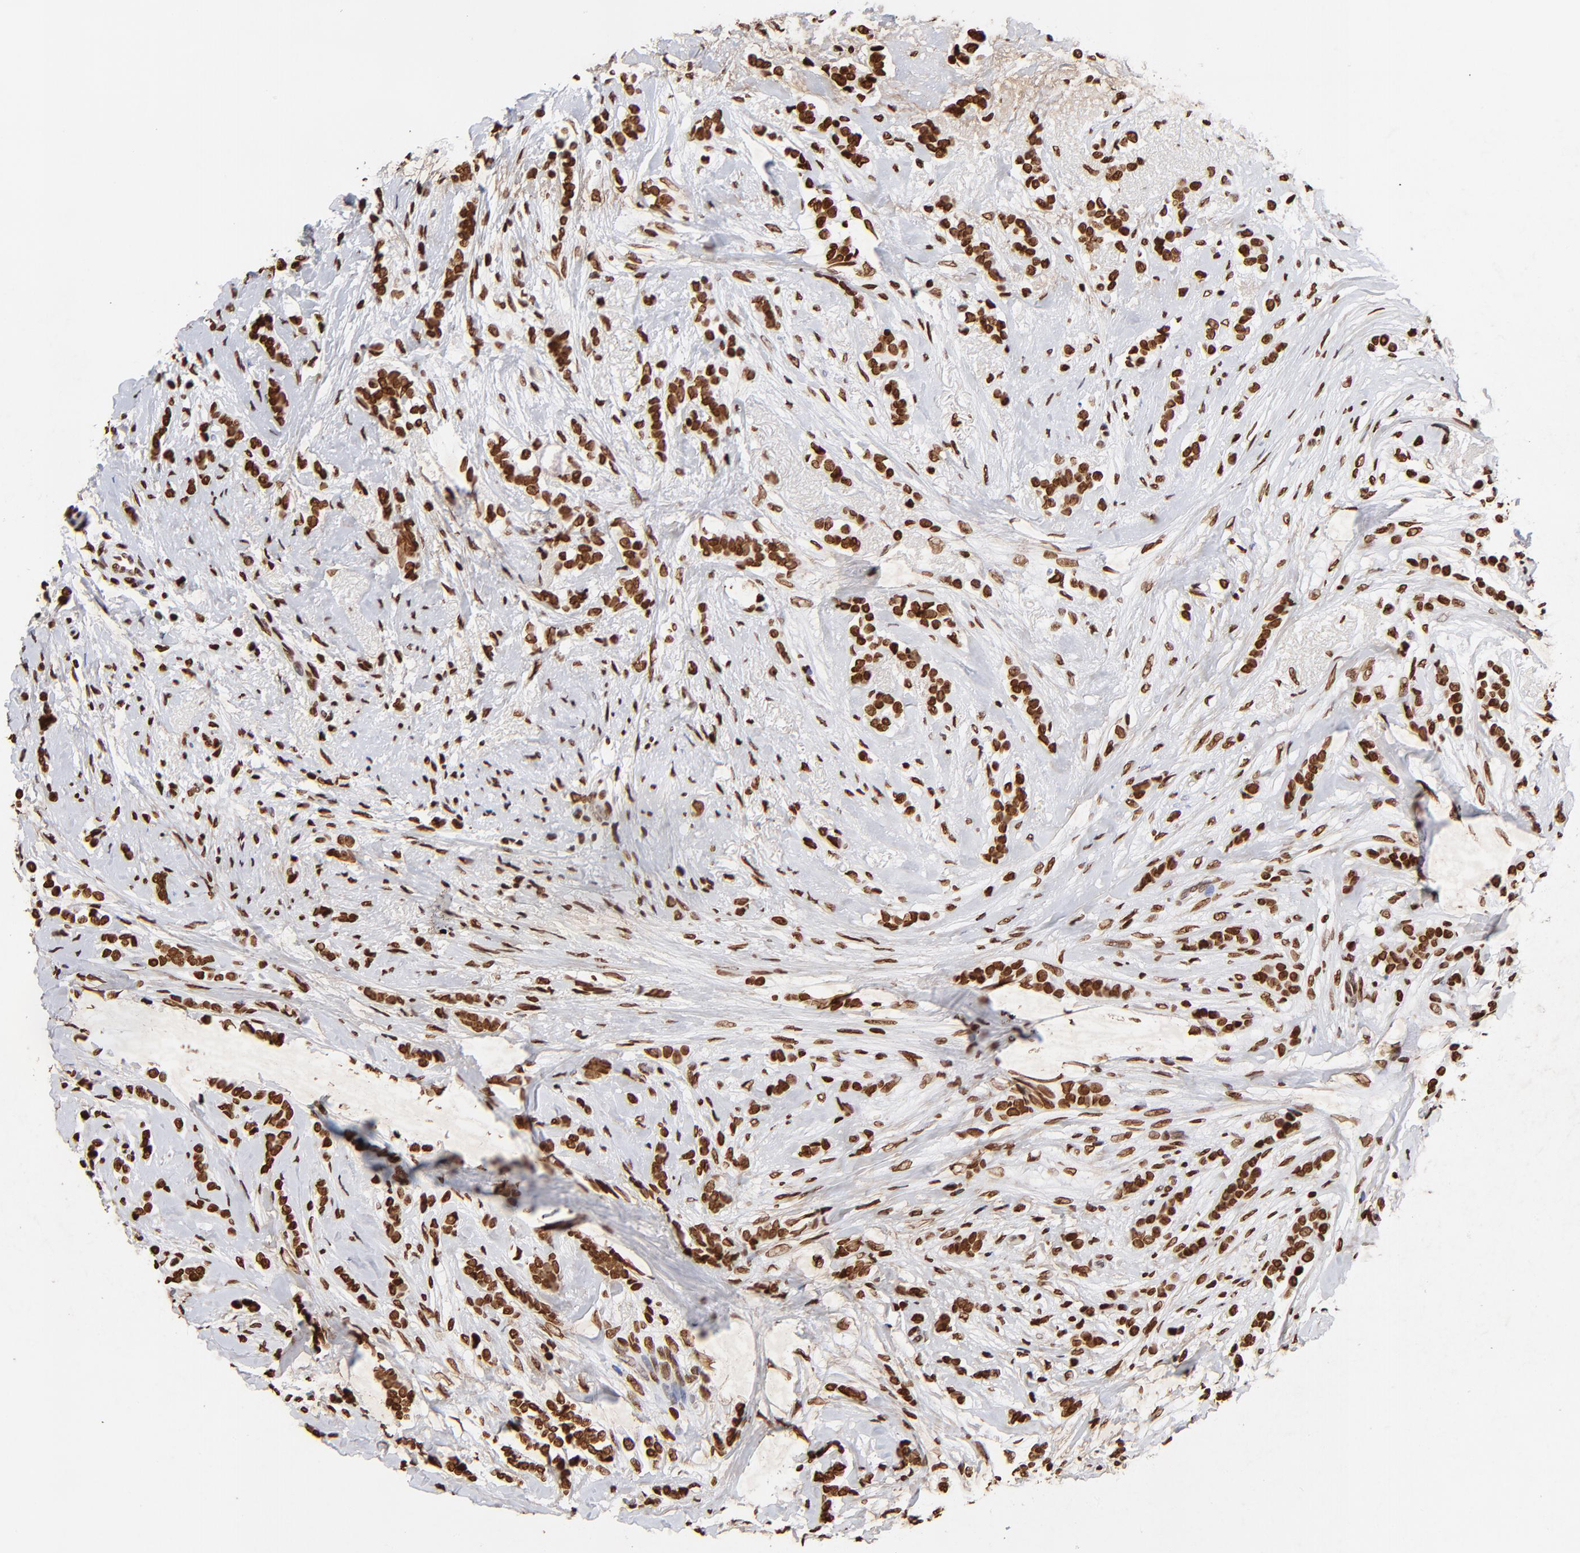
{"staining": {"intensity": "strong", "quantity": ">75%", "location": "nuclear"}, "tissue": "breast cancer", "cell_type": "Tumor cells", "image_type": "cancer", "snomed": [{"axis": "morphology", "description": "Lobular carcinoma"}, {"axis": "topography", "description": "Breast"}], "caption": "An image of human breast cancer stained for a protein shows strong nuclear brown staining in tumor cells. The protein is shown in brown color, while the nuclei are stained blue.", "gene": "FBH1", "patient": {"sex": "female", "age": 56}}